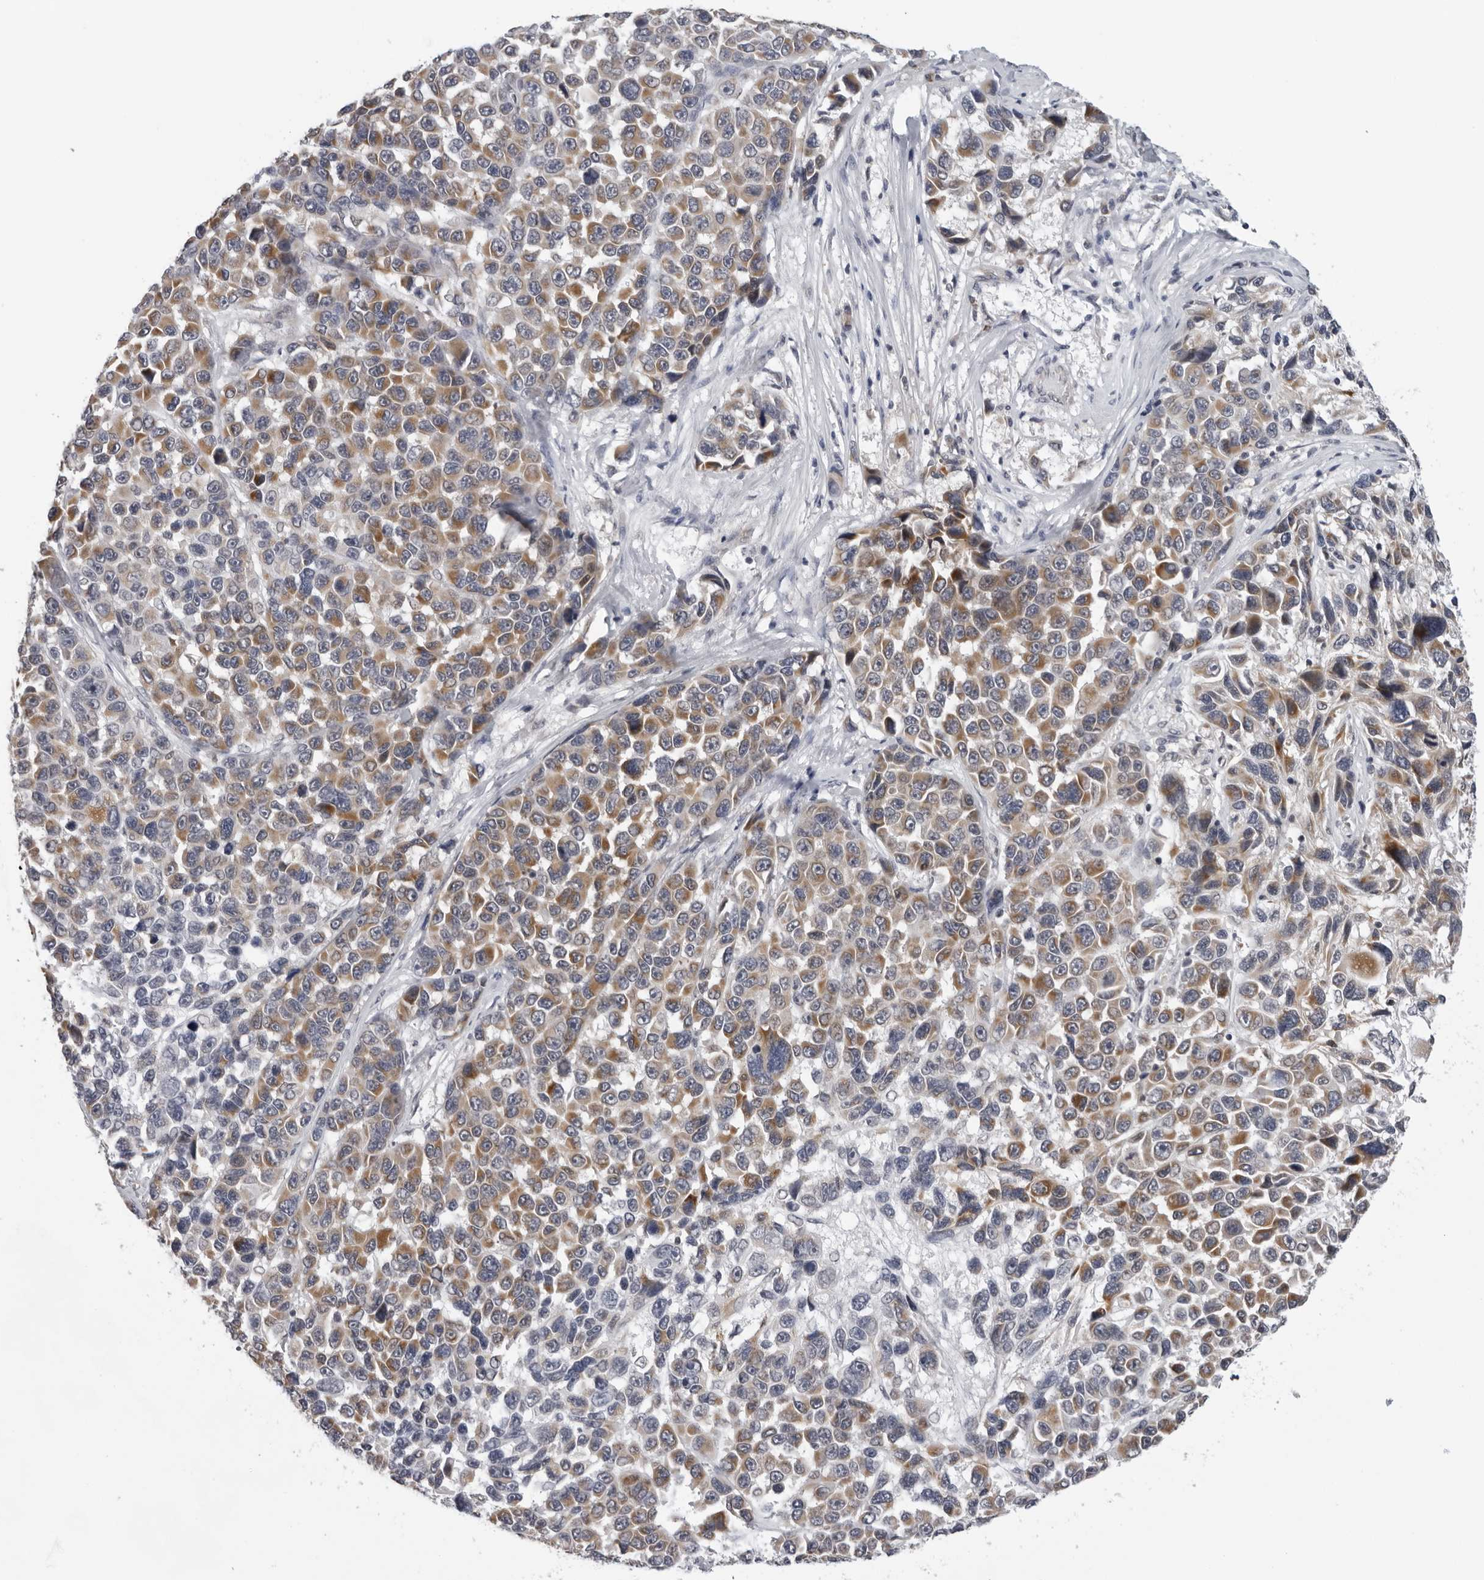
{"staining": {"intensity": "moderate", "quantity": "25%-75%", "location": "cytoplasmic/membranous"}, "tissue": "melanoma", "cell_type": "Tumor cells", "image_type": "cancer", "snomed": [{"axis": "morphology", "description": "Malignant melanoma, NOS"}, {"axis": "topography", "description": "Skin"}], "caption": "Melanoma tissue demonstrates moderate cytoplasmic/membranous expression in about 25%-75% of tumor cells", "gene": "CPT2", "patient": {"sex": "male", "age": 53}}